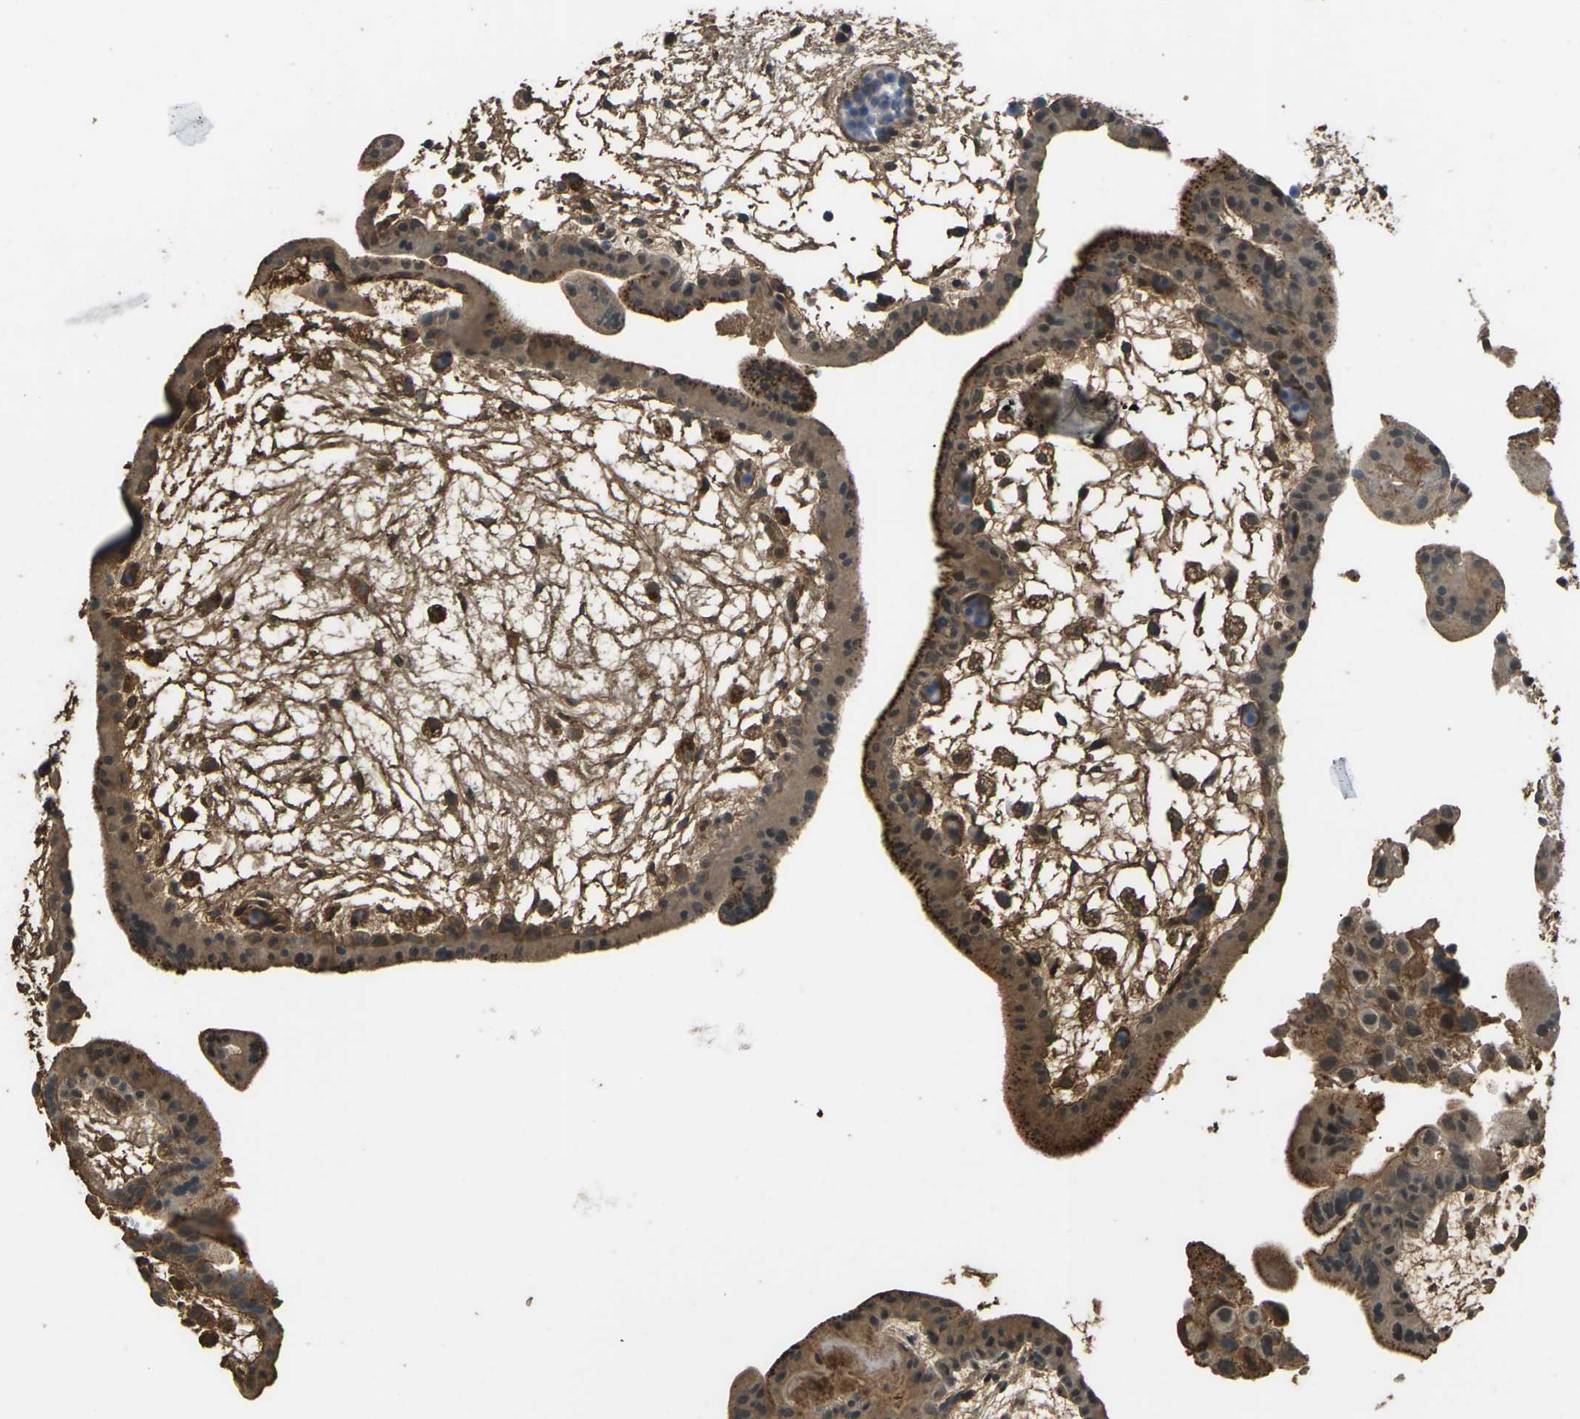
{"staining": {"intensity": "moderate", "quantity": ">75%", "location": "cytoplasmic/membranous,nuclear"}, "tissue": "placenta", "cell_type": "Trophoblastic cells", "image_type": "normal", "snomed": [{"axis": "morphology", "description": "Normal tissue, NOS"}, {"axis": "topography", "description": "Placenta"}], "caption": "This histopathology image reveals normal placenta stained with immunohistochemistry to label a protein in brown. The cytoplasmic/membranous,nuclear of trophoblastic cells show moderate positivity for the protein. Nuclei are counter-stained blue.", "gene": "CYP1B1", "patient": {"sex": "female", "age": 35}}